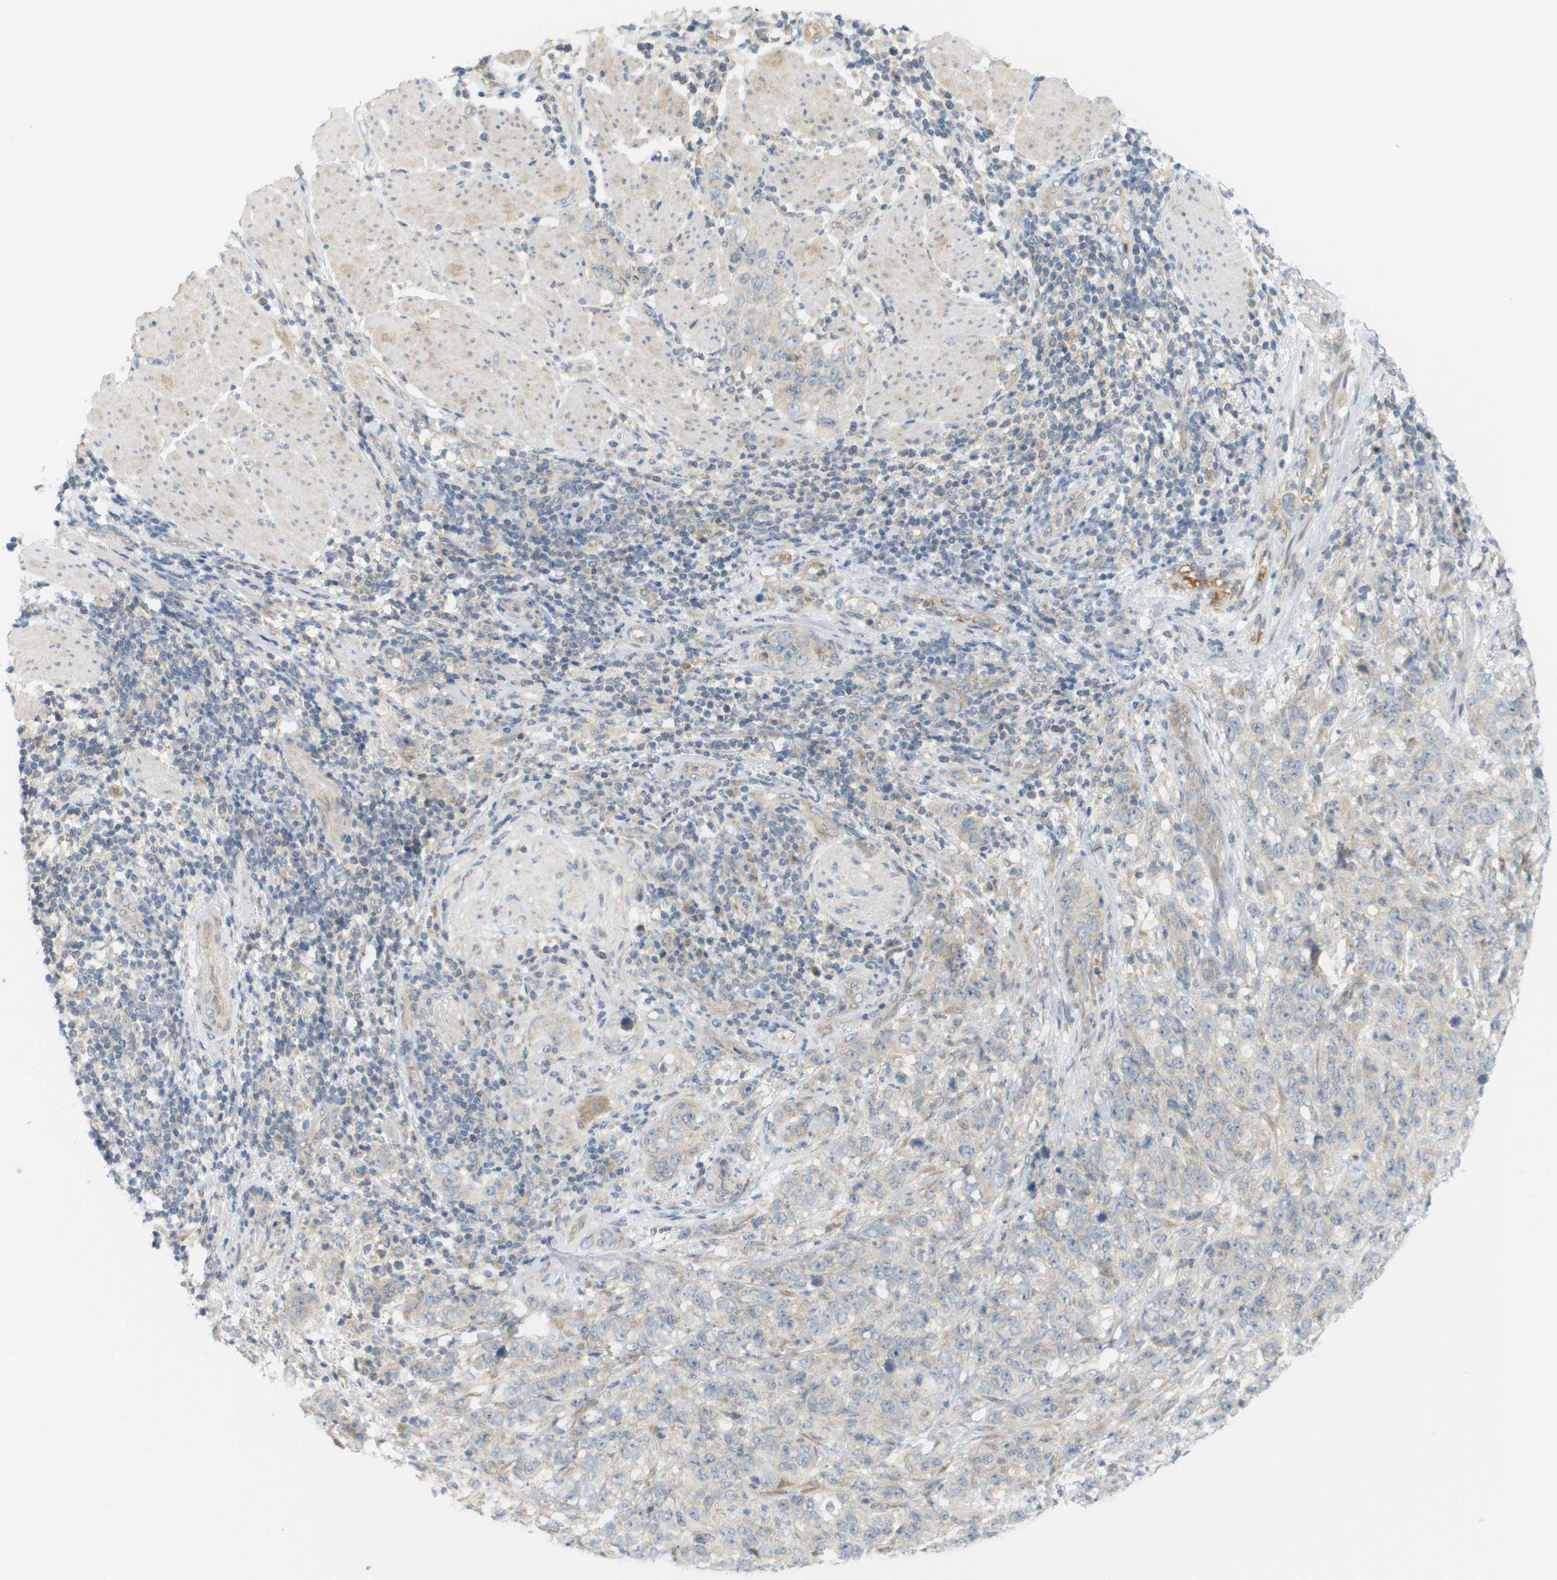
{"staining": {"intensity": "negative", "quantity": "none", "location": "none"}, "tissue": "stomach cancer", "cell_type": "Tumor cells", "image_type": "cancer", "snomed": [{"axis": "morphology", "description": "Adenocarcinoma, NOS"}, {"axis": "topography", "description": "Stomach"}], "caption": "IHC of stomach cancer (adenocarcinoma) displays no staining in tumor cells.", "gene": "PROC", "patient": {"sex": "male", "age": 48}}